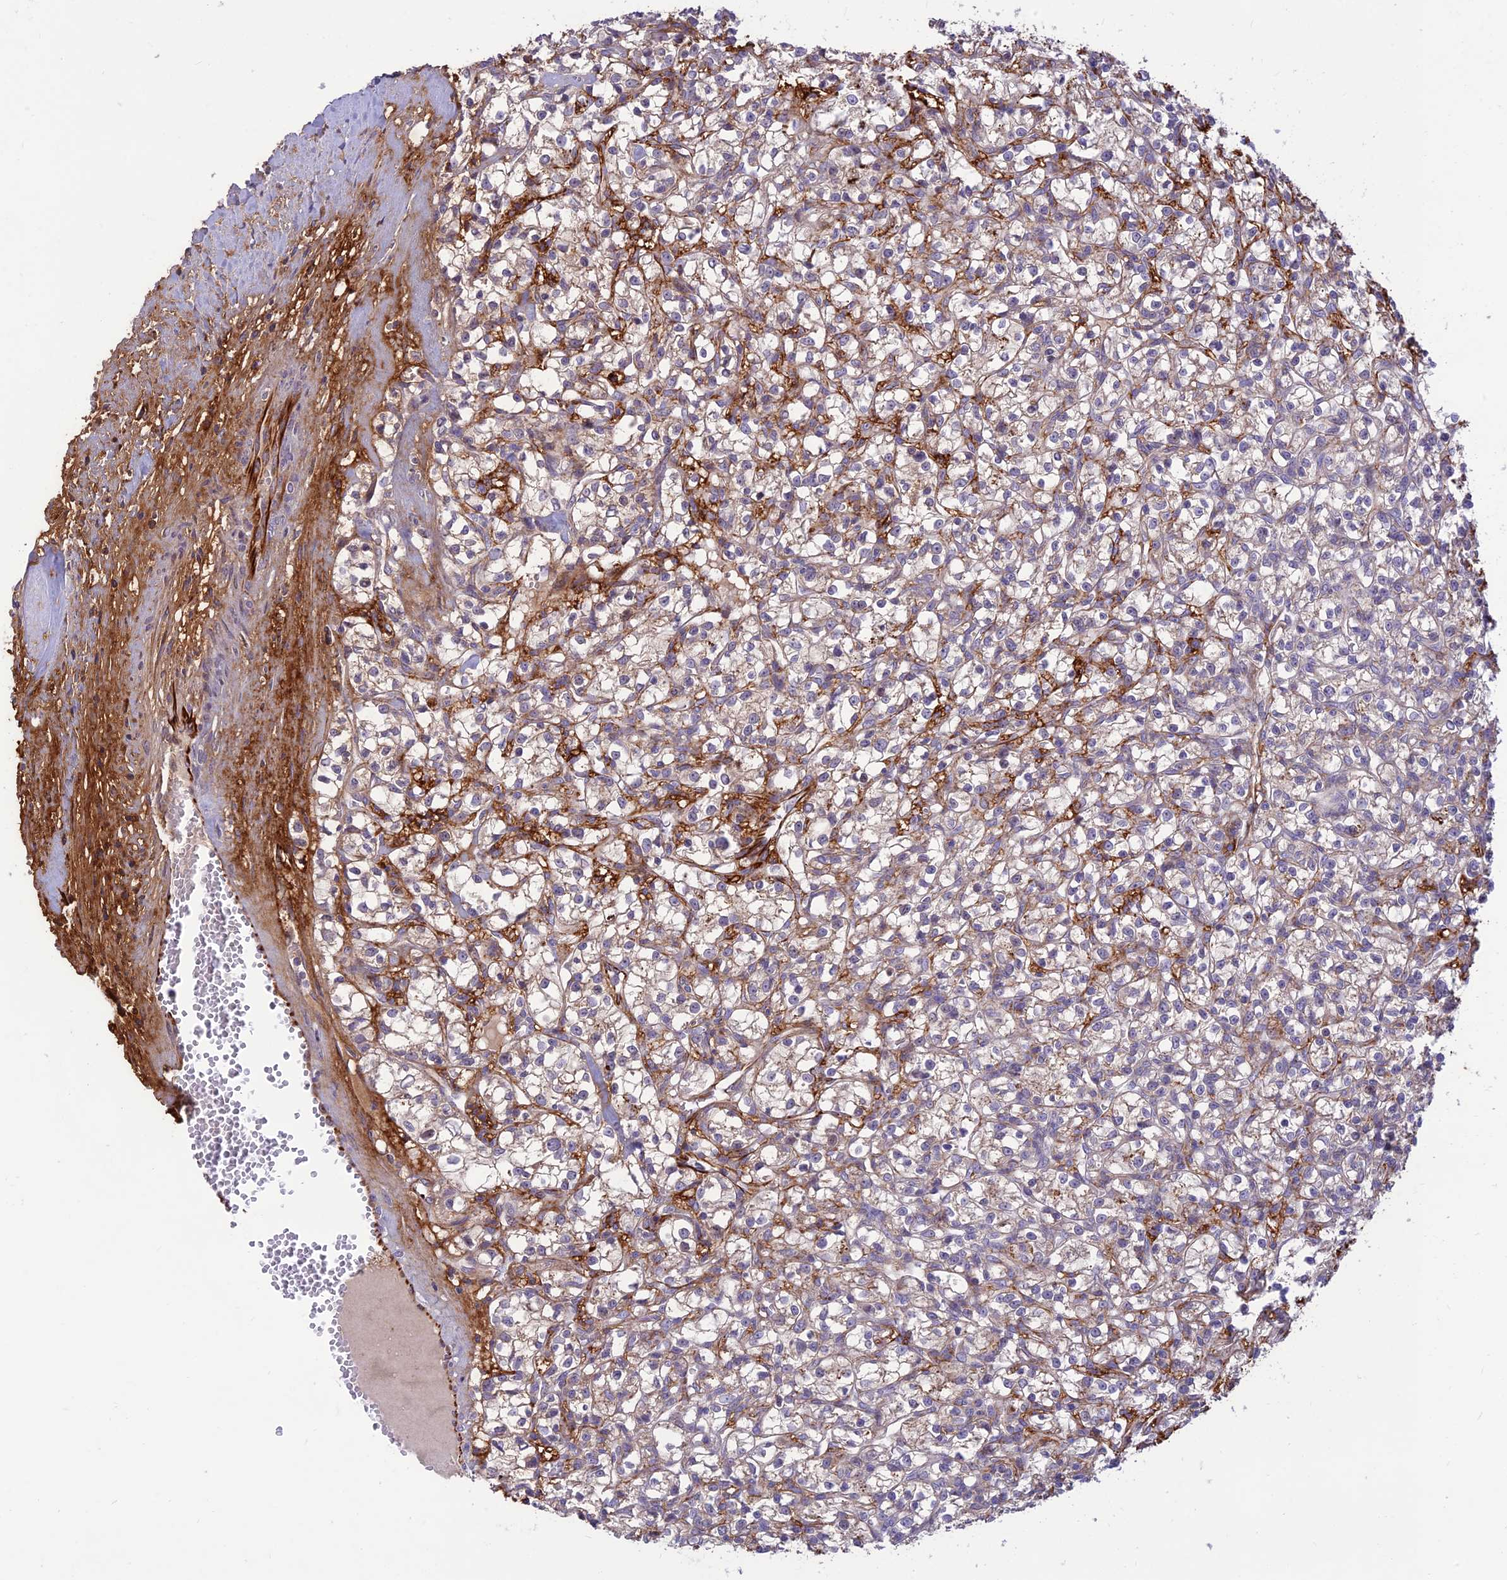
{"staining": {"intensity": "moderate", "quantity": "<25%", "location": "cytoplasmic/membranous"}, "tissue": "renal cancer", "cell_type": "Tumor cells", "image_type": "cancer", "snomed": [{"axis": "morphology", "description": "Adenocarcinoma, NOS"}, {"axis": "topography", "description": "Kidney"}], "caption": "Protein analysis of renal cancer tissue displays moderate cytoplasmic/membranous positivity in about <25% of tumor cells. (DAB IHC, brown staining for protein, blue staining for nuclei).", "gene": "ST8SIA5", "patient": {"sex": "female", "age": 59}}